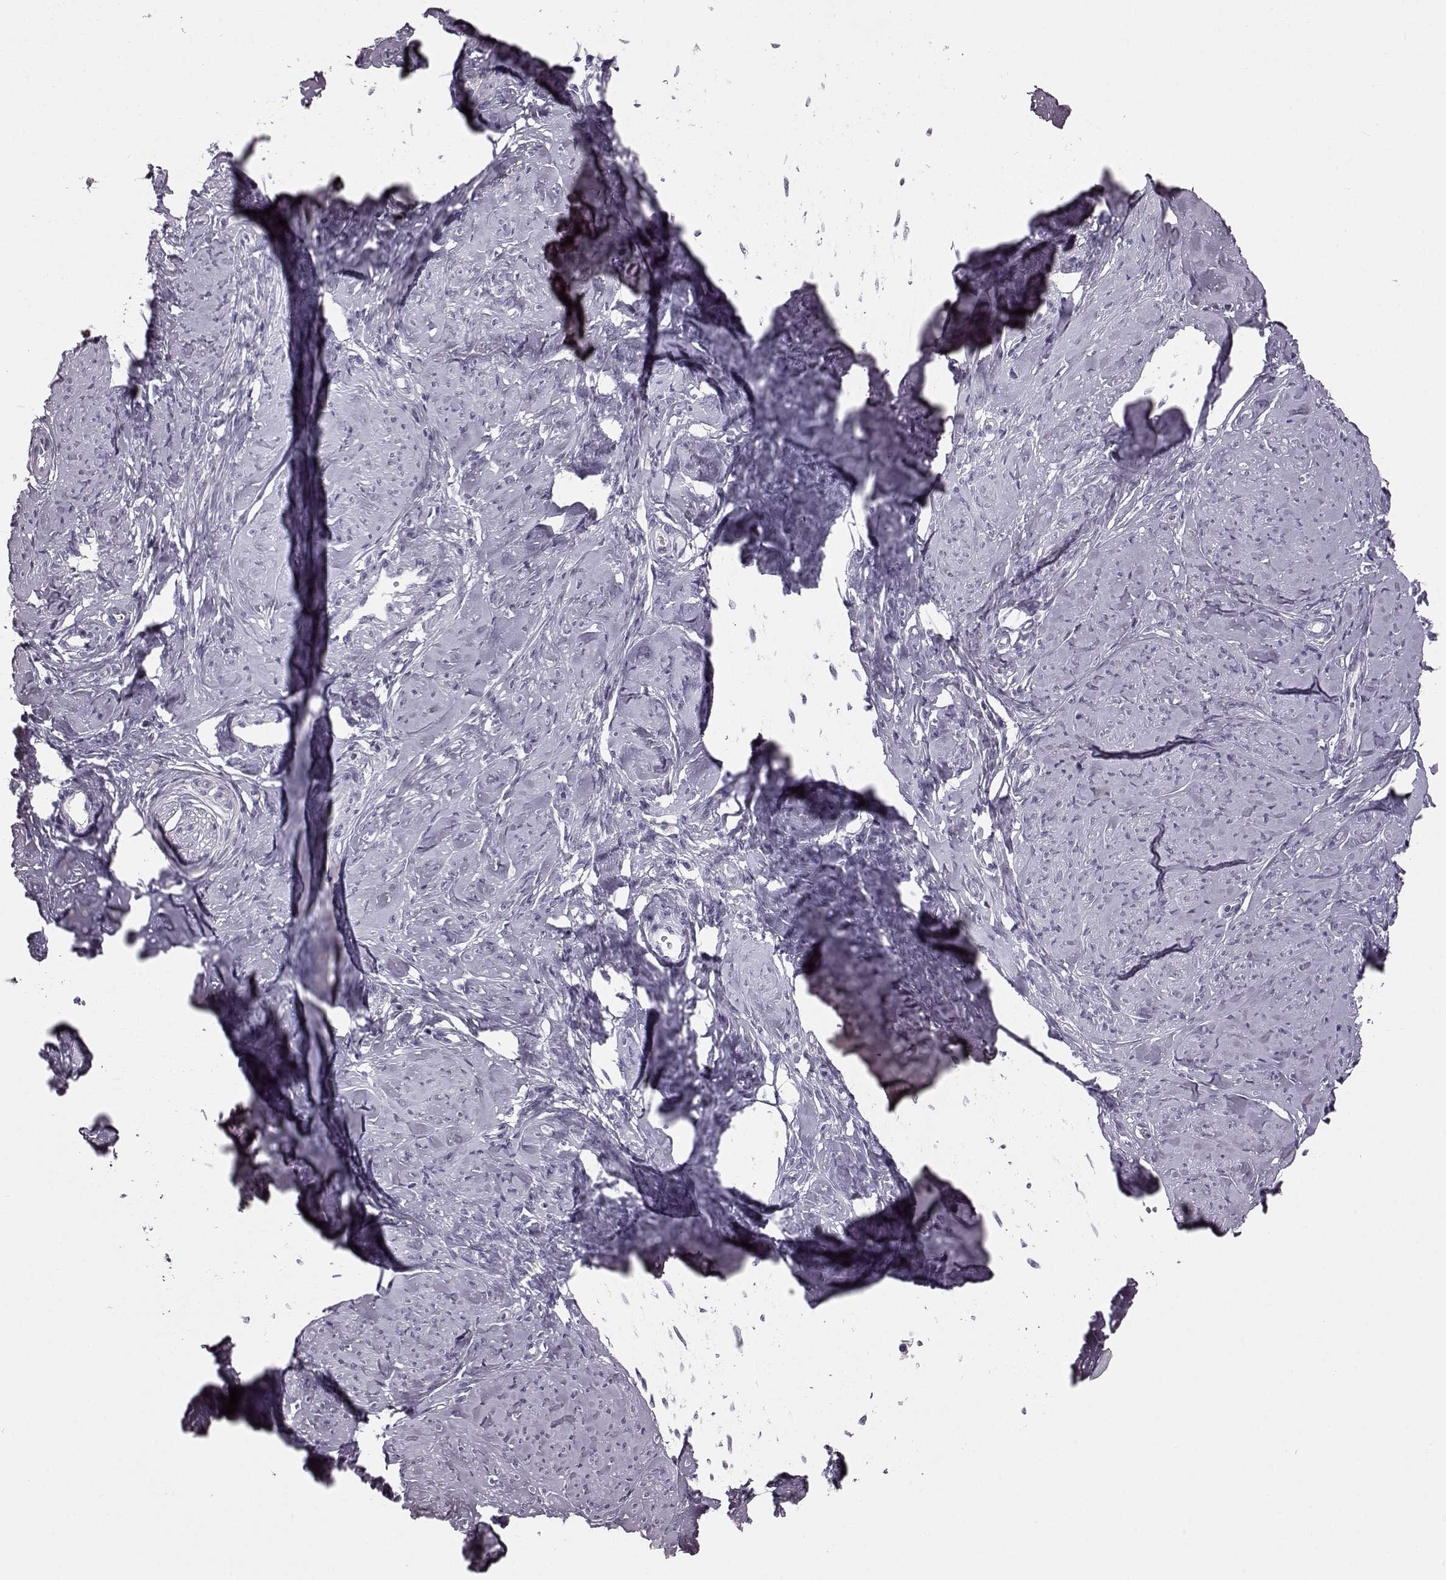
{"staining": {"intensity": "negative", "quantity": "none", "location": "none"}, "tissue": "smooth muscle", "cell_type": "Smooth muscle cells", "image_type": "normal", "snomed": [{"axis": "morphology", "description": "Normal tissue, NOS"}, {"axis": "topography", "description": "Smooth muscle"}], "caption": "There is no significant positivity in smooth muscle cells of smooth muscle. The staining was performed using DAB (3,3'-diaminobenzidine) to visualize the protein expression in brown, while the nuclei were stained in blue with hematoxylin (Magnification: 20x).", "gene": "SNTG1", "patient": {"sex": "female", "age": 48}}